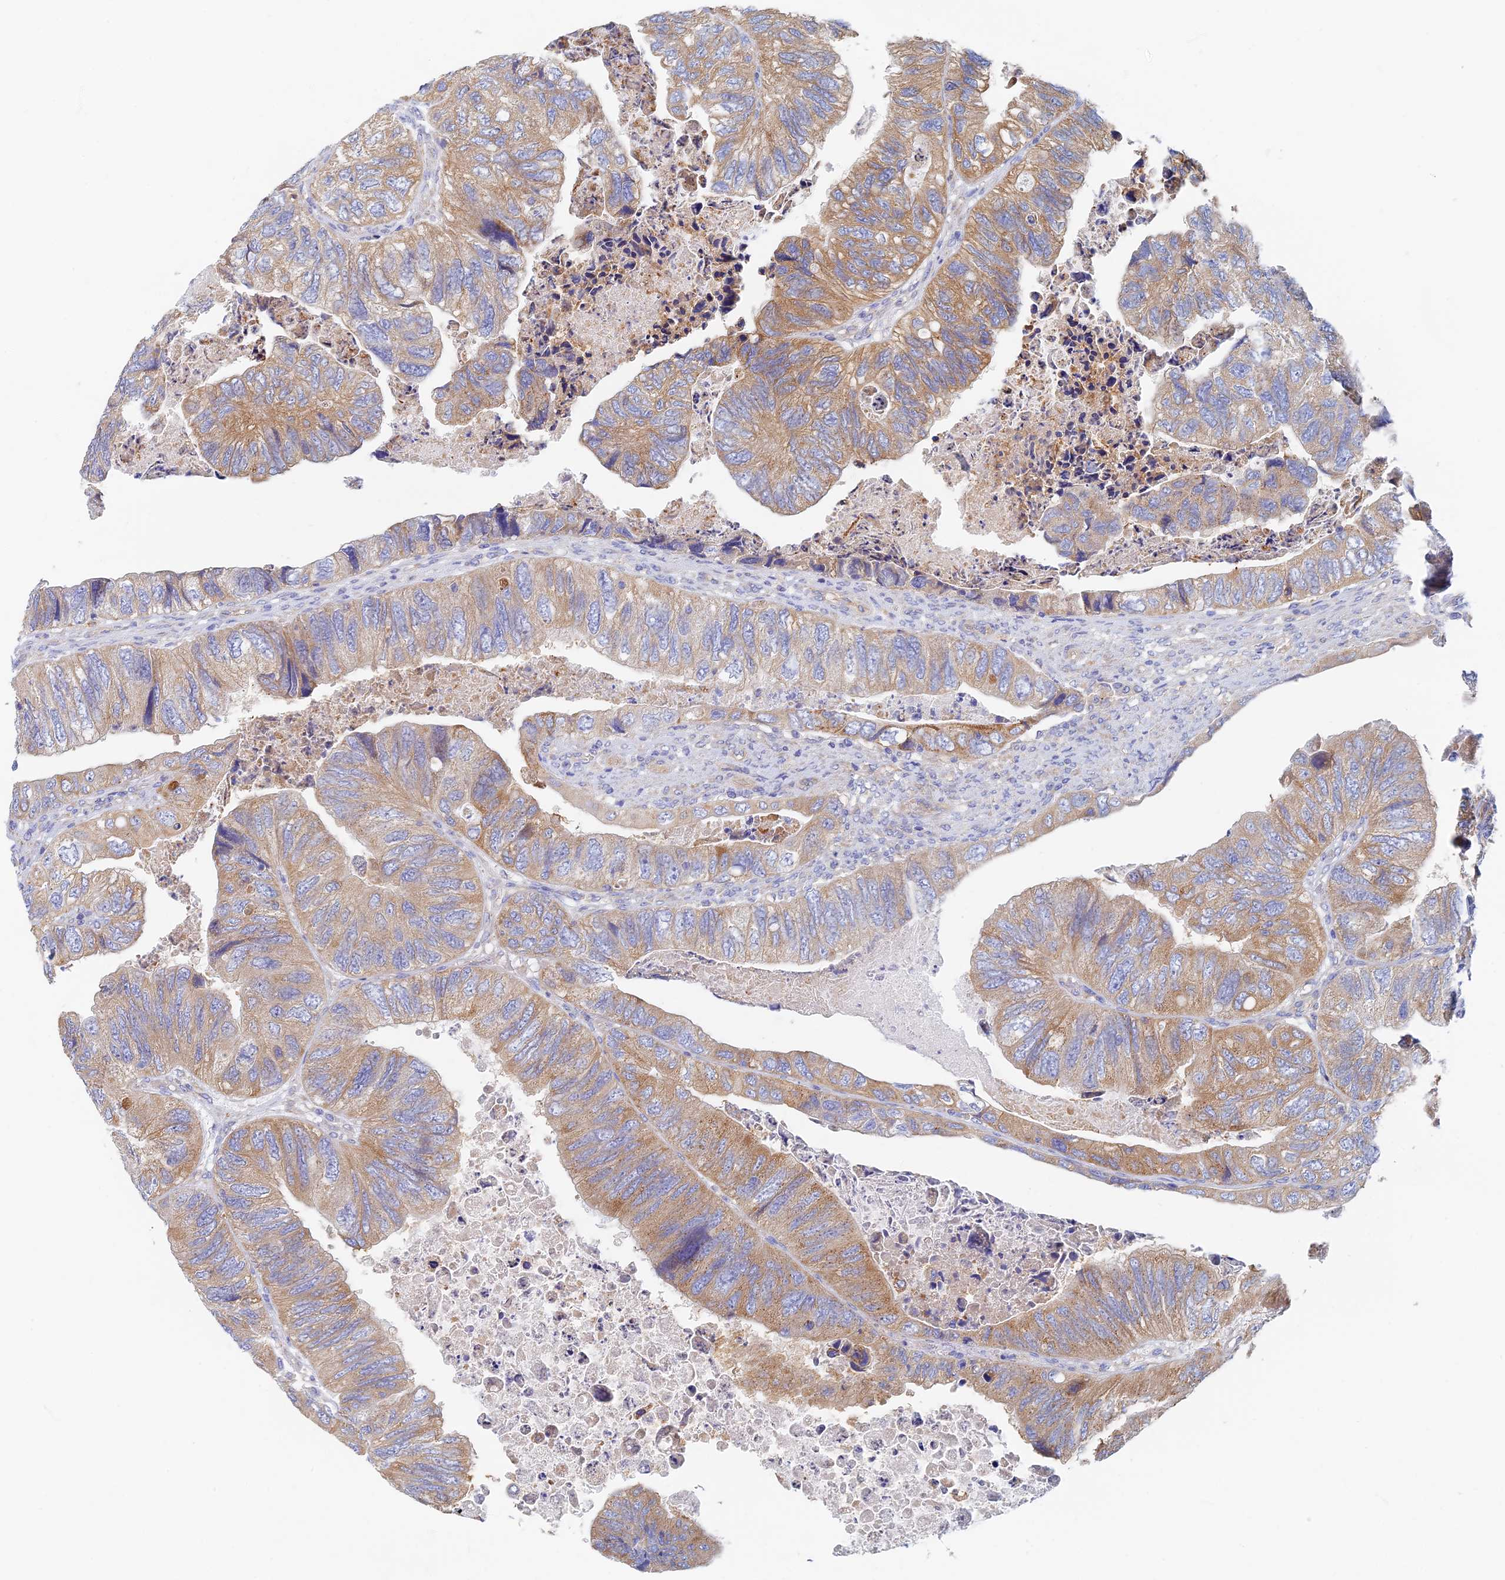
{"staining": {"intensity": "moderate", "quantity": "25%-75%", "location": "cytoplasmic/membranous"}, "tissue": "colorectal cancer", "cell_type": "Tumor cells", "image_type": "cancer", "snomed": [{"axis": "morphology", "description": "Adenocarcinoma, NOS"}, {"axis": "topography", "description": "Rectum"}], "caption": "High-magnification brightfield microscopy of colorectal adenocarcinoma stained with DAB (3,3'-diaminobenzidine) (brown) and counterstained with hematoxylin (blue). tumor cells exhibit moderate cytoplasmic/membranous expression is identified in approximately25%-75% of cells.", "gene": "TMEM44", "patient": {"sex": "male", "age": 63}}